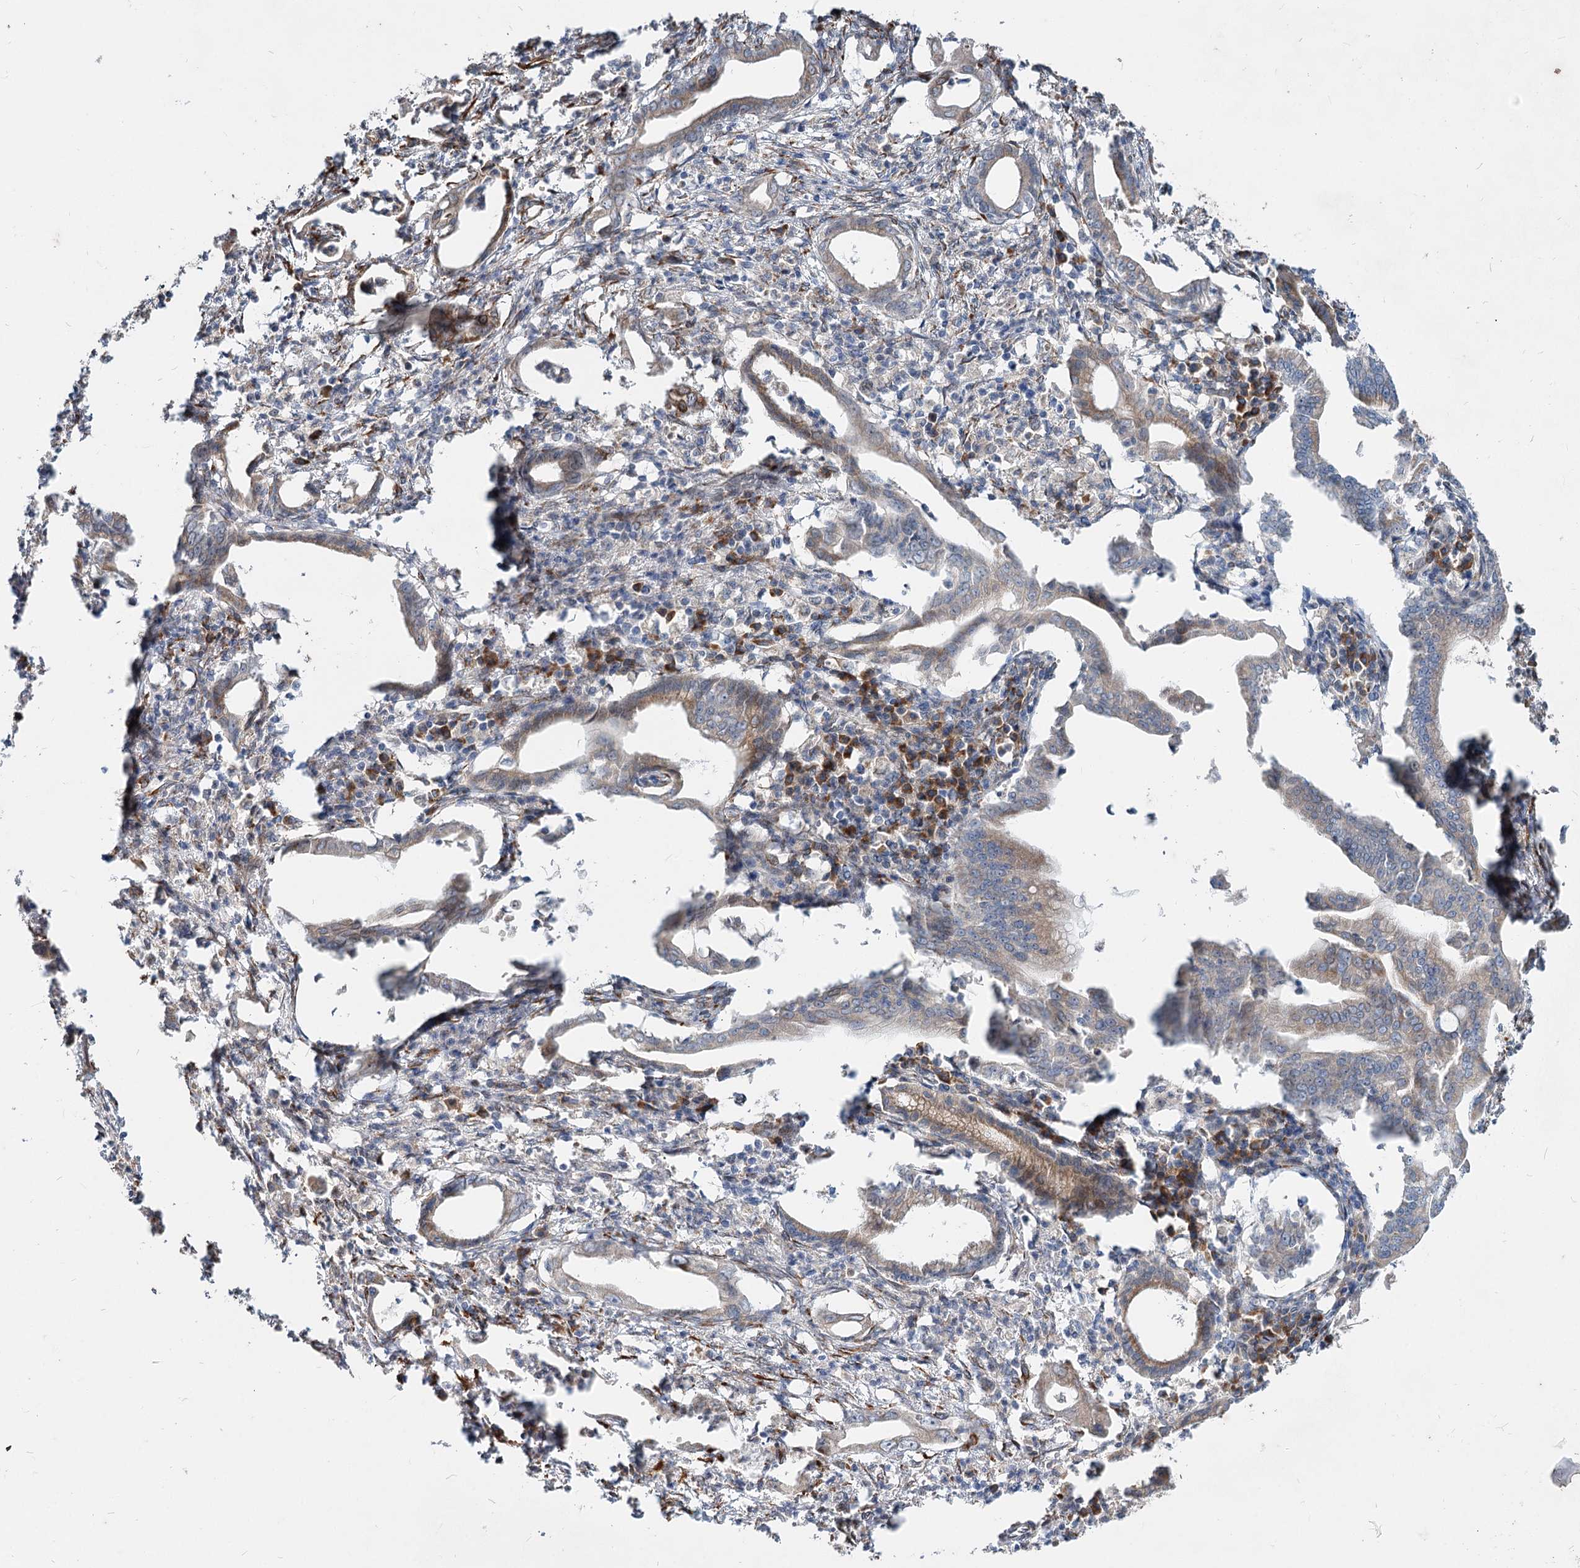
{"staining": {"intensity": "weak", "quantity": "25%-75%", "location": "cytoplasmic/membranous"}, "tissue": "pancreatic cancer", "cell_type": "Tumor cells", "image_type": "cancer", "snomed": [{"axis": "morphology", "description": "Adenocarcinoma, NOS"}, {"axis": "topography", "description": "Pancreas"}], "caption": "Immunohistochemistry (IHC) image of pancreatic adenocarcinoma stained for a protein (brown), which reveals low levels of weak cytoplasmic/membranous positivity in about 25%-75% of tumor cells.", "gene": "SPART", "patient": {"sex": "female", "age": 55}}